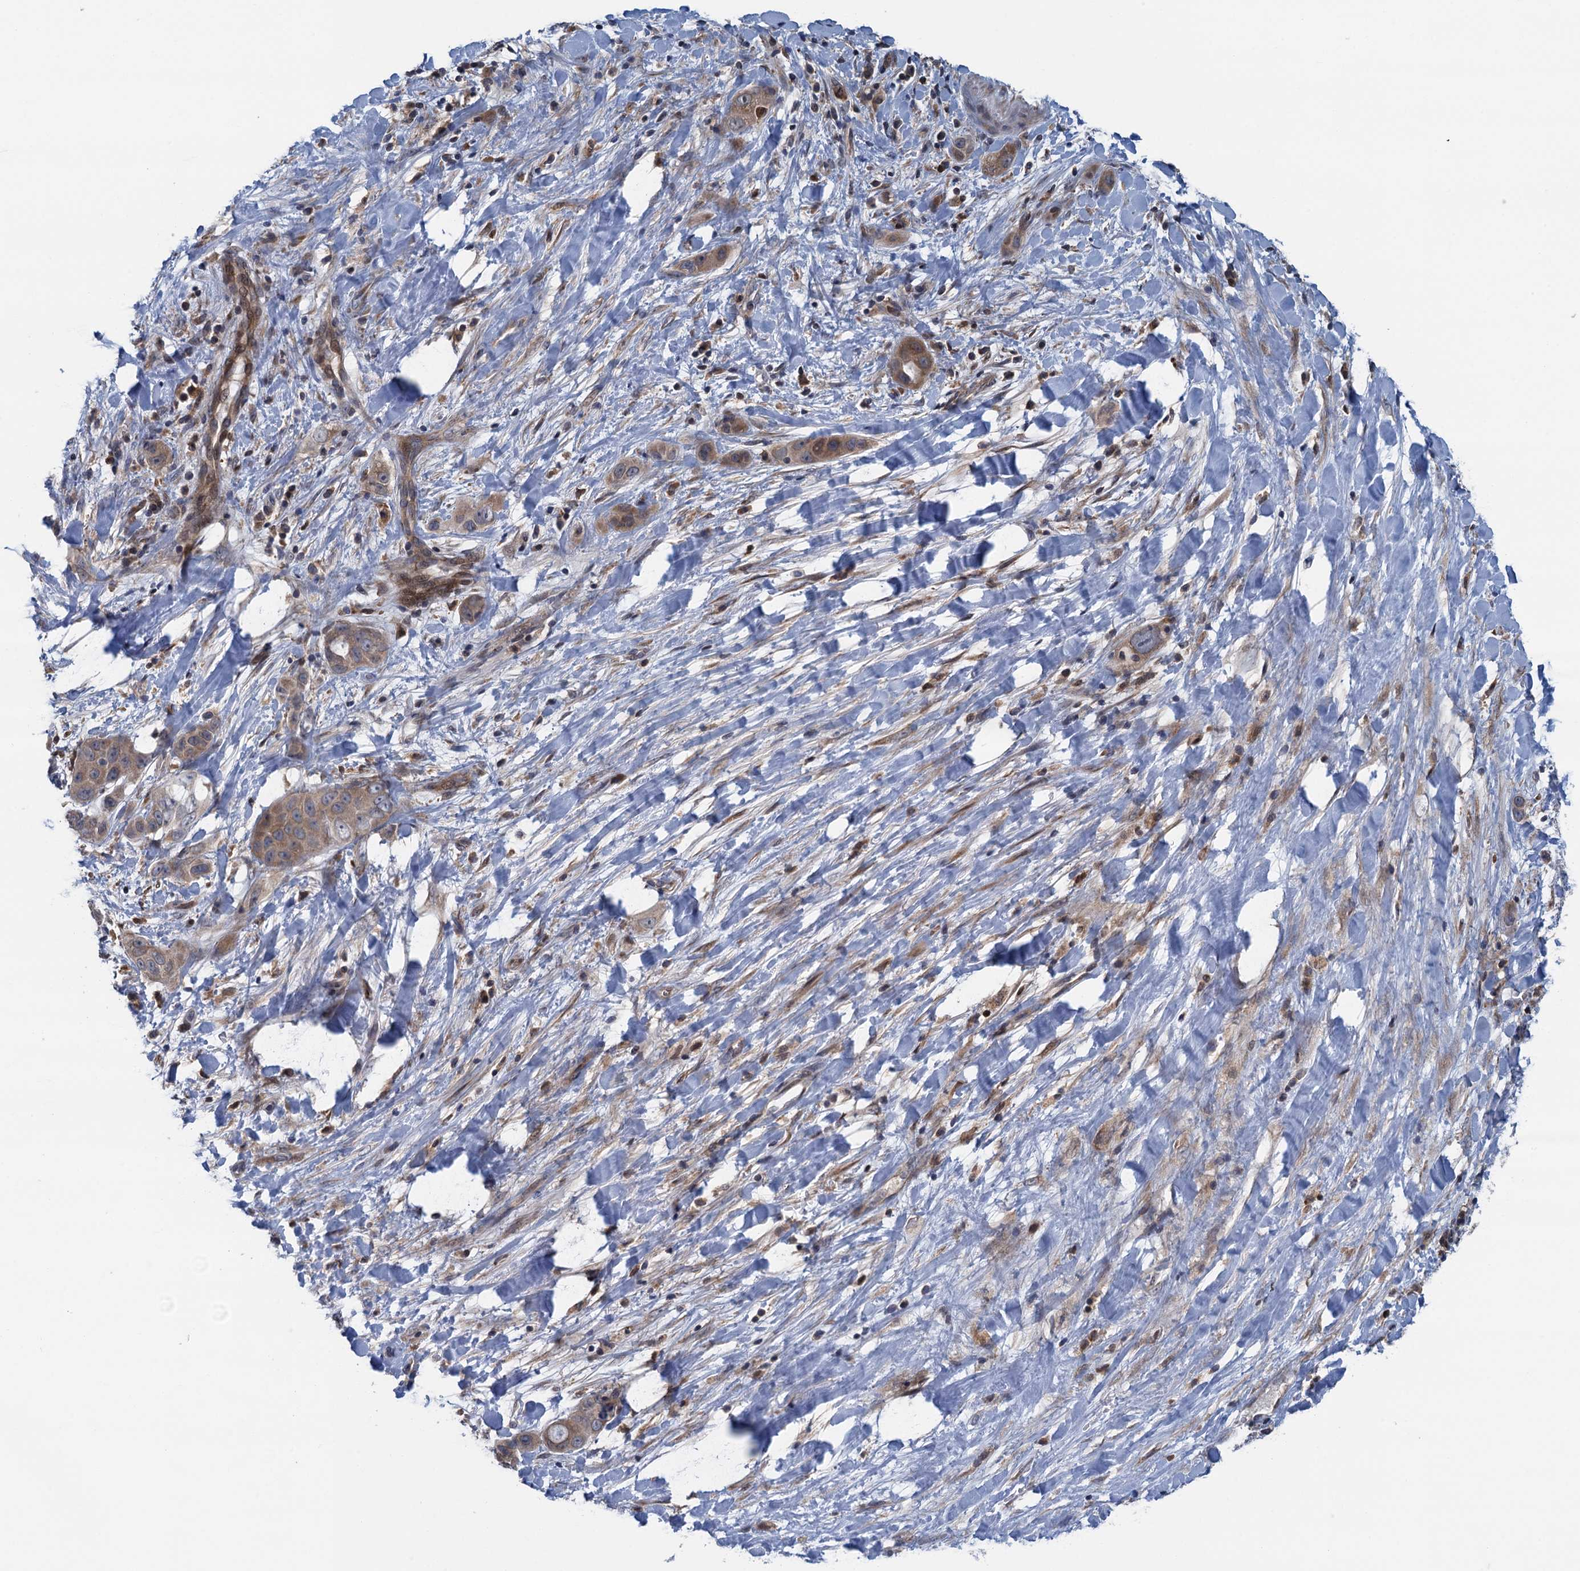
{"staining": {"intensity": "moderate", "quantity": ">75%", "location": "cytoplasmic/membranous"}, "tissue": "liver cancer", "cell_type": "Tumor cells", "image_type": "cancer", "snomed": [{"axis": "morphology", "description": "Cholangiocarcinoma"}, {"axis": "topography", "description": "Liver"}], "caption": "A medium amount of moderate cytoplasmic/membranous staining is present in approximately >75% of tumor cells in liver cholangiocarcinoma tissue.", "gene": "CNTN5", "patient": {"sex": "female", "age": 52}}